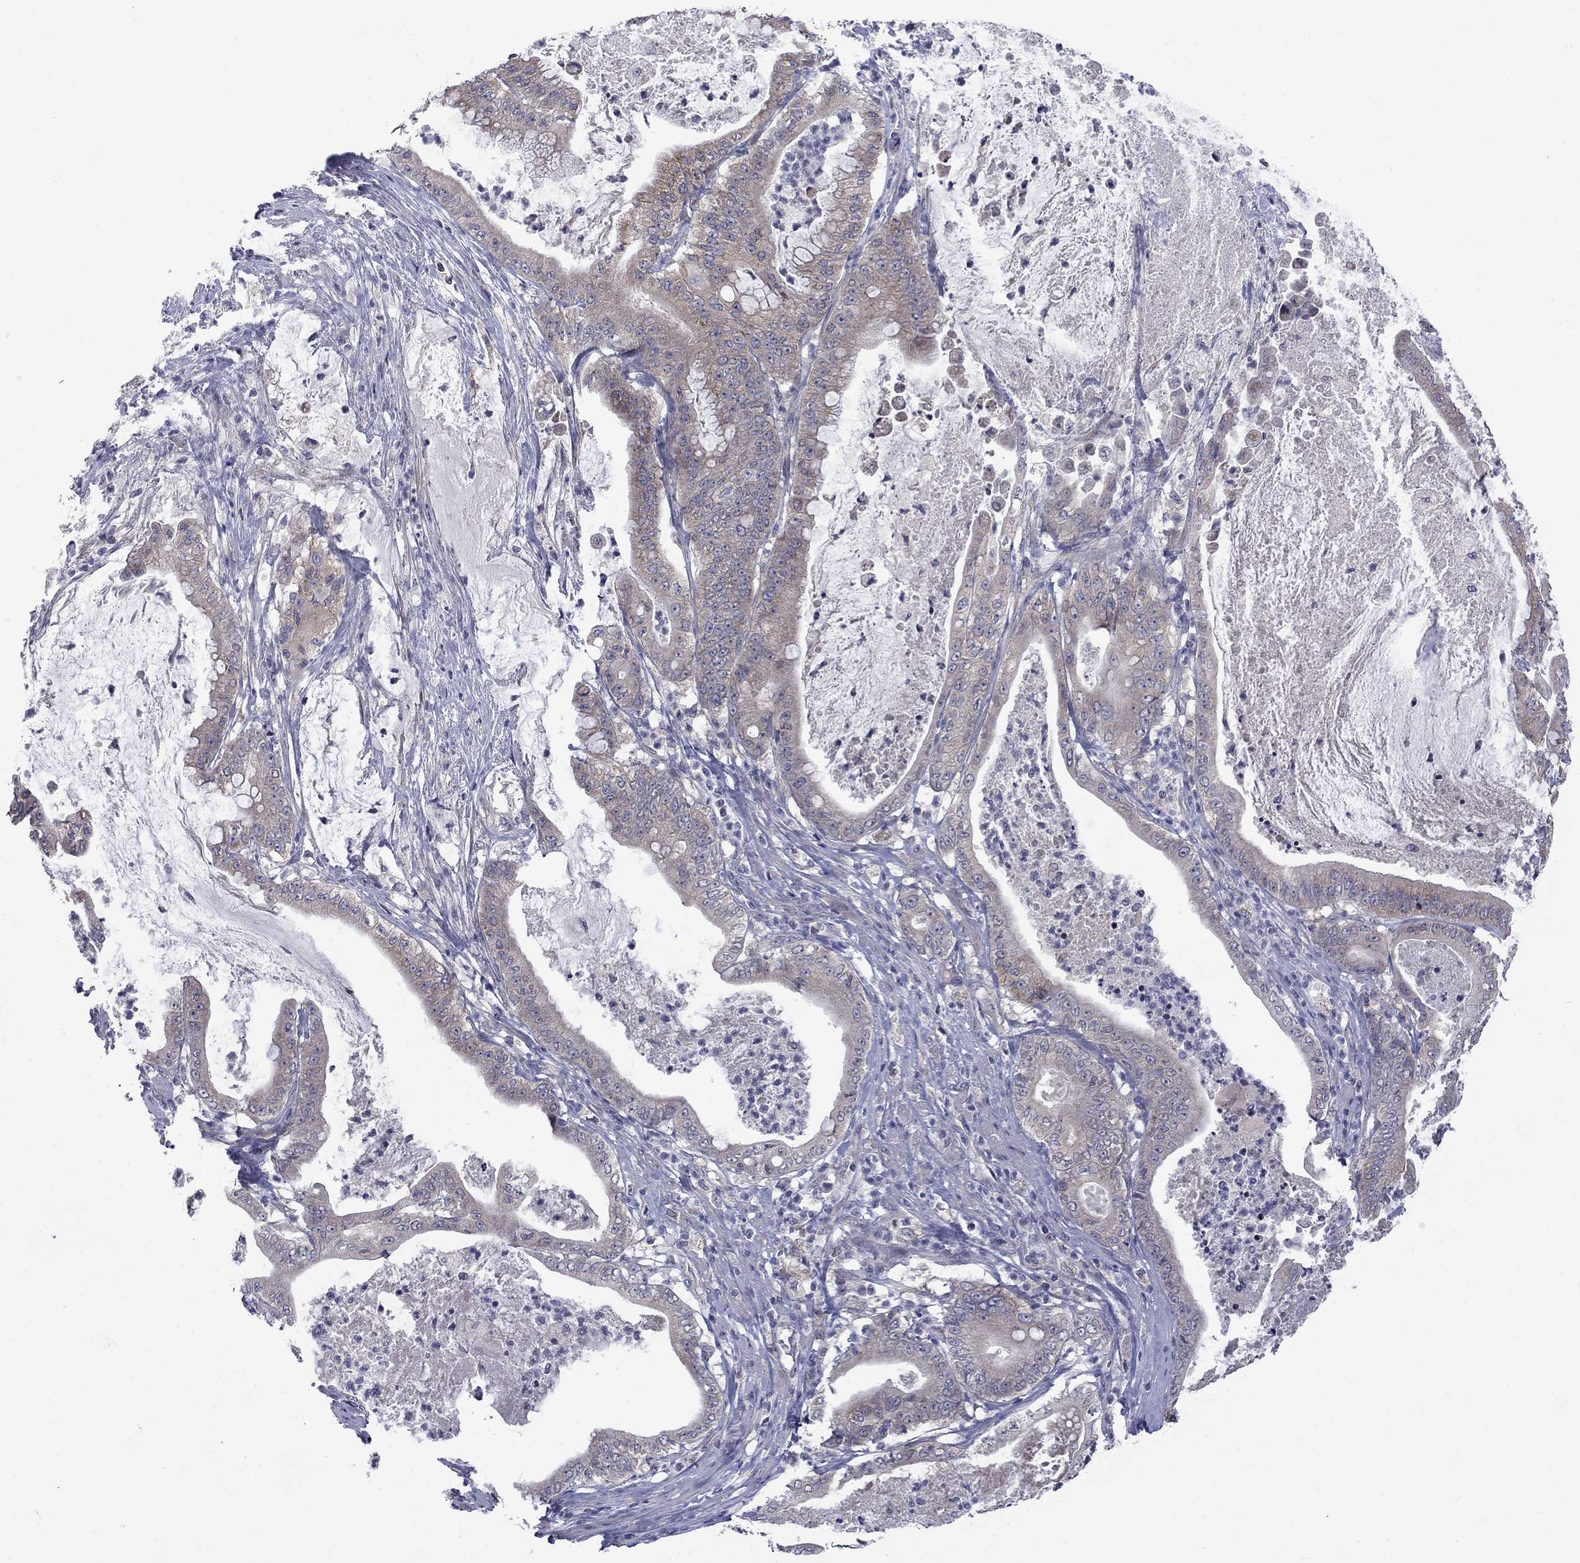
{"staining": {"intensity": "weak", "quantity": "25%-75%", "location": "cytoplasmic/membranous"}, "tissue": "pancreatic cancer", "cell_type": "Tumor cells", "image_type": "cancer", "snomed": [{"axis": "morphology", "description": "Adenocarcinoma, NOS"}, {"axis": "topography", "description": "Pancreas"}], "caption": "About 25%-75% of tumor cells in human adenocarcinoma (pancreatic) exhibit weak cytoplasmic/membranous protein staining as visualized by brown immunohistochemical staining.", "gene": "SH2B1", "patient": {"sex": "male", "age": 71}}